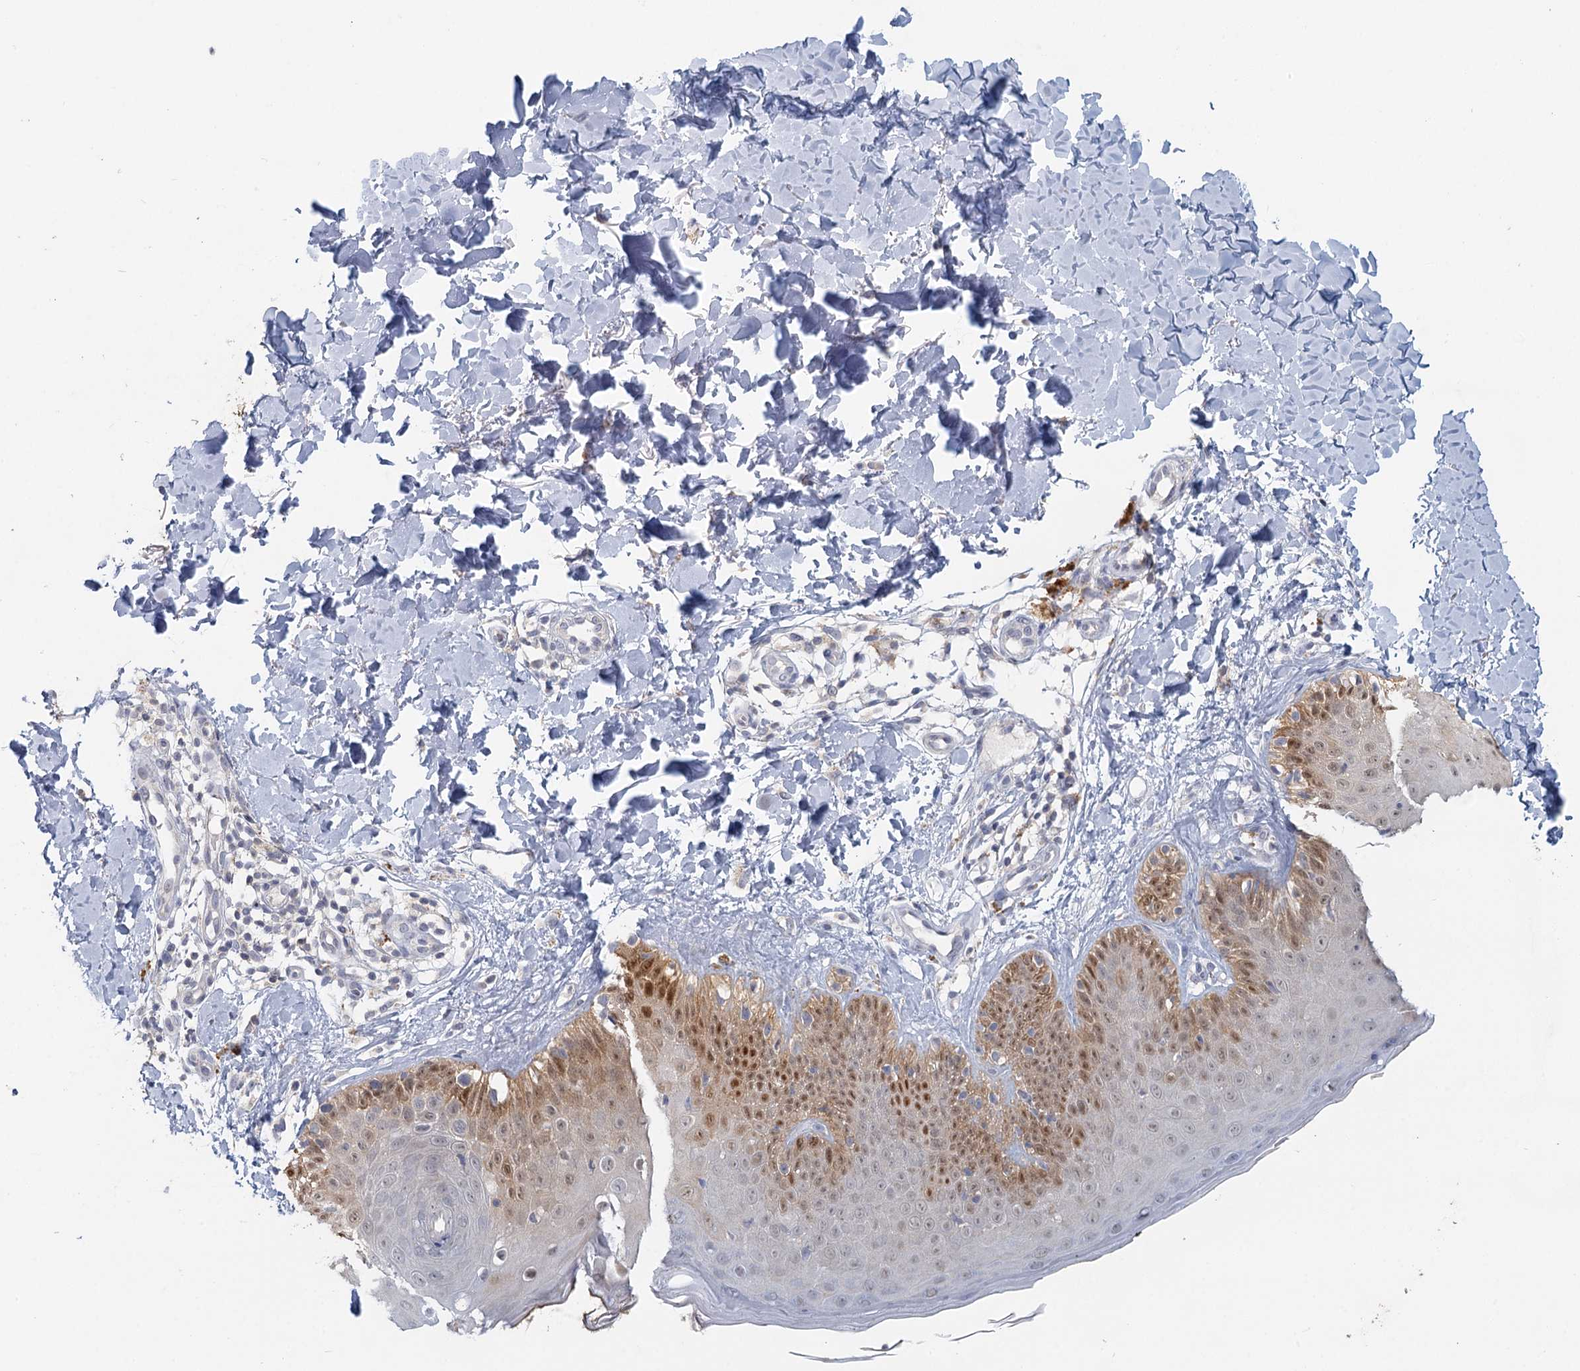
{"staining": {"intensity": "negative", "quantity": "none", "location": "none"}, "tissue": "skin", "cell_type": "Fibroblasts", "image_type": "normal", "snomed": [{"axis": "morphology", "description": "Normal tissue, NOS"}, {"axis": "topography", "description": "Skin"}], "caption": "A histopathology image of skin stained for a protein exhibits no brown staining in fibroblasts. (Stains: DAB (3,3'-diaminobenzidine) immunohistochemistry with hematoxylin counter stain, Microscopy: brightfield microscopy at high magnification).", "gene": "MYO7B", "patient": {"sex": "male", "age": 52}}